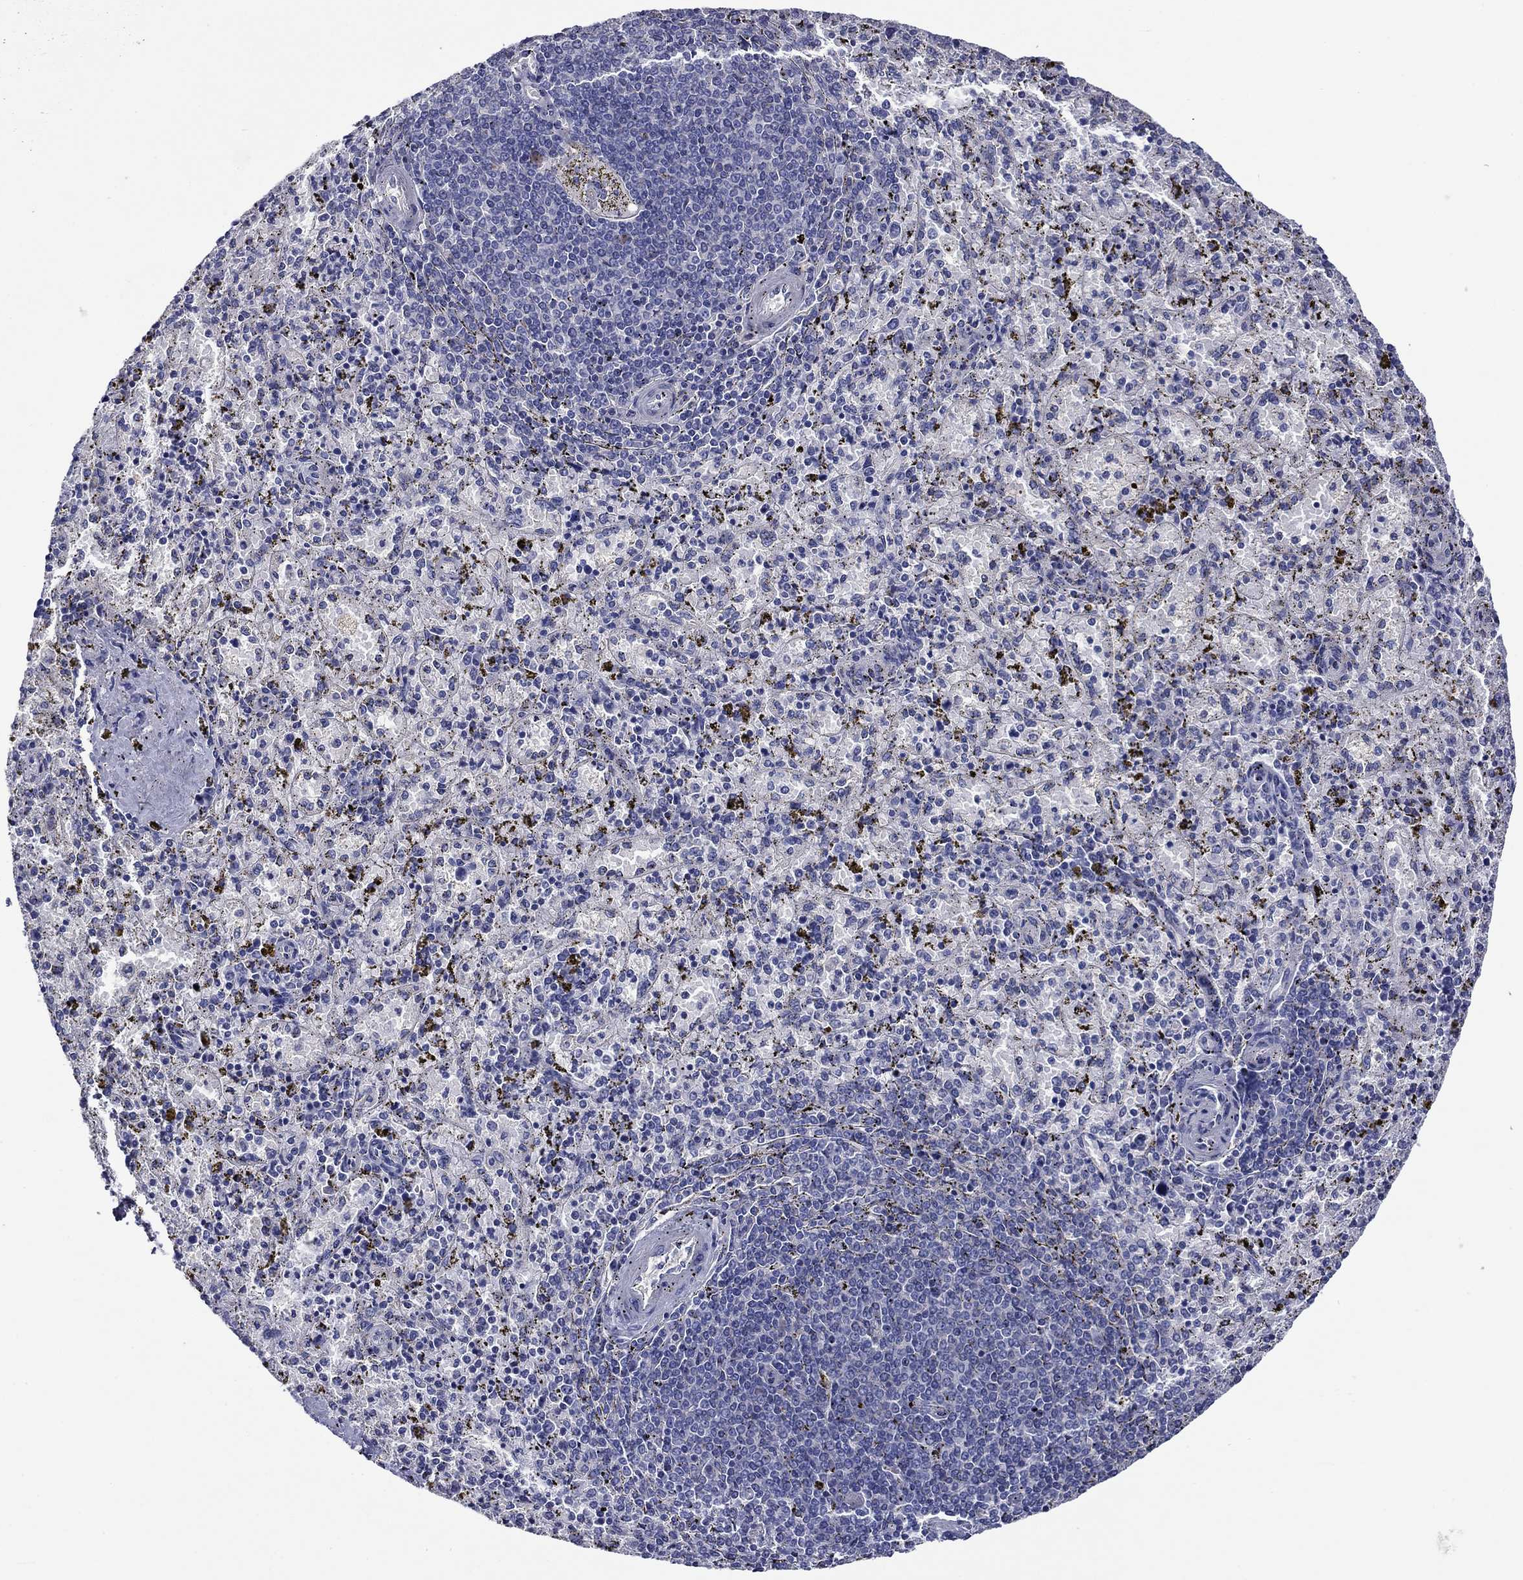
{"staining": {"intensity": "negative", "quantity": "none", "location": "none"}, "tissue": "spleen", "cell_type": "Cells in red pulp", "image_type": "normal", "snomed": [{"axis": "morphology", "description": "Normal tissue, NOS"}, {"axis": "topography", "description": "Spleen"}], "caption": "Immunohistochemical staining of unremarkable spleen reveals no significant staining in cells in red pulp.", "gene": "CNDP1", "patient": {"sex": "female", "age": 50}}